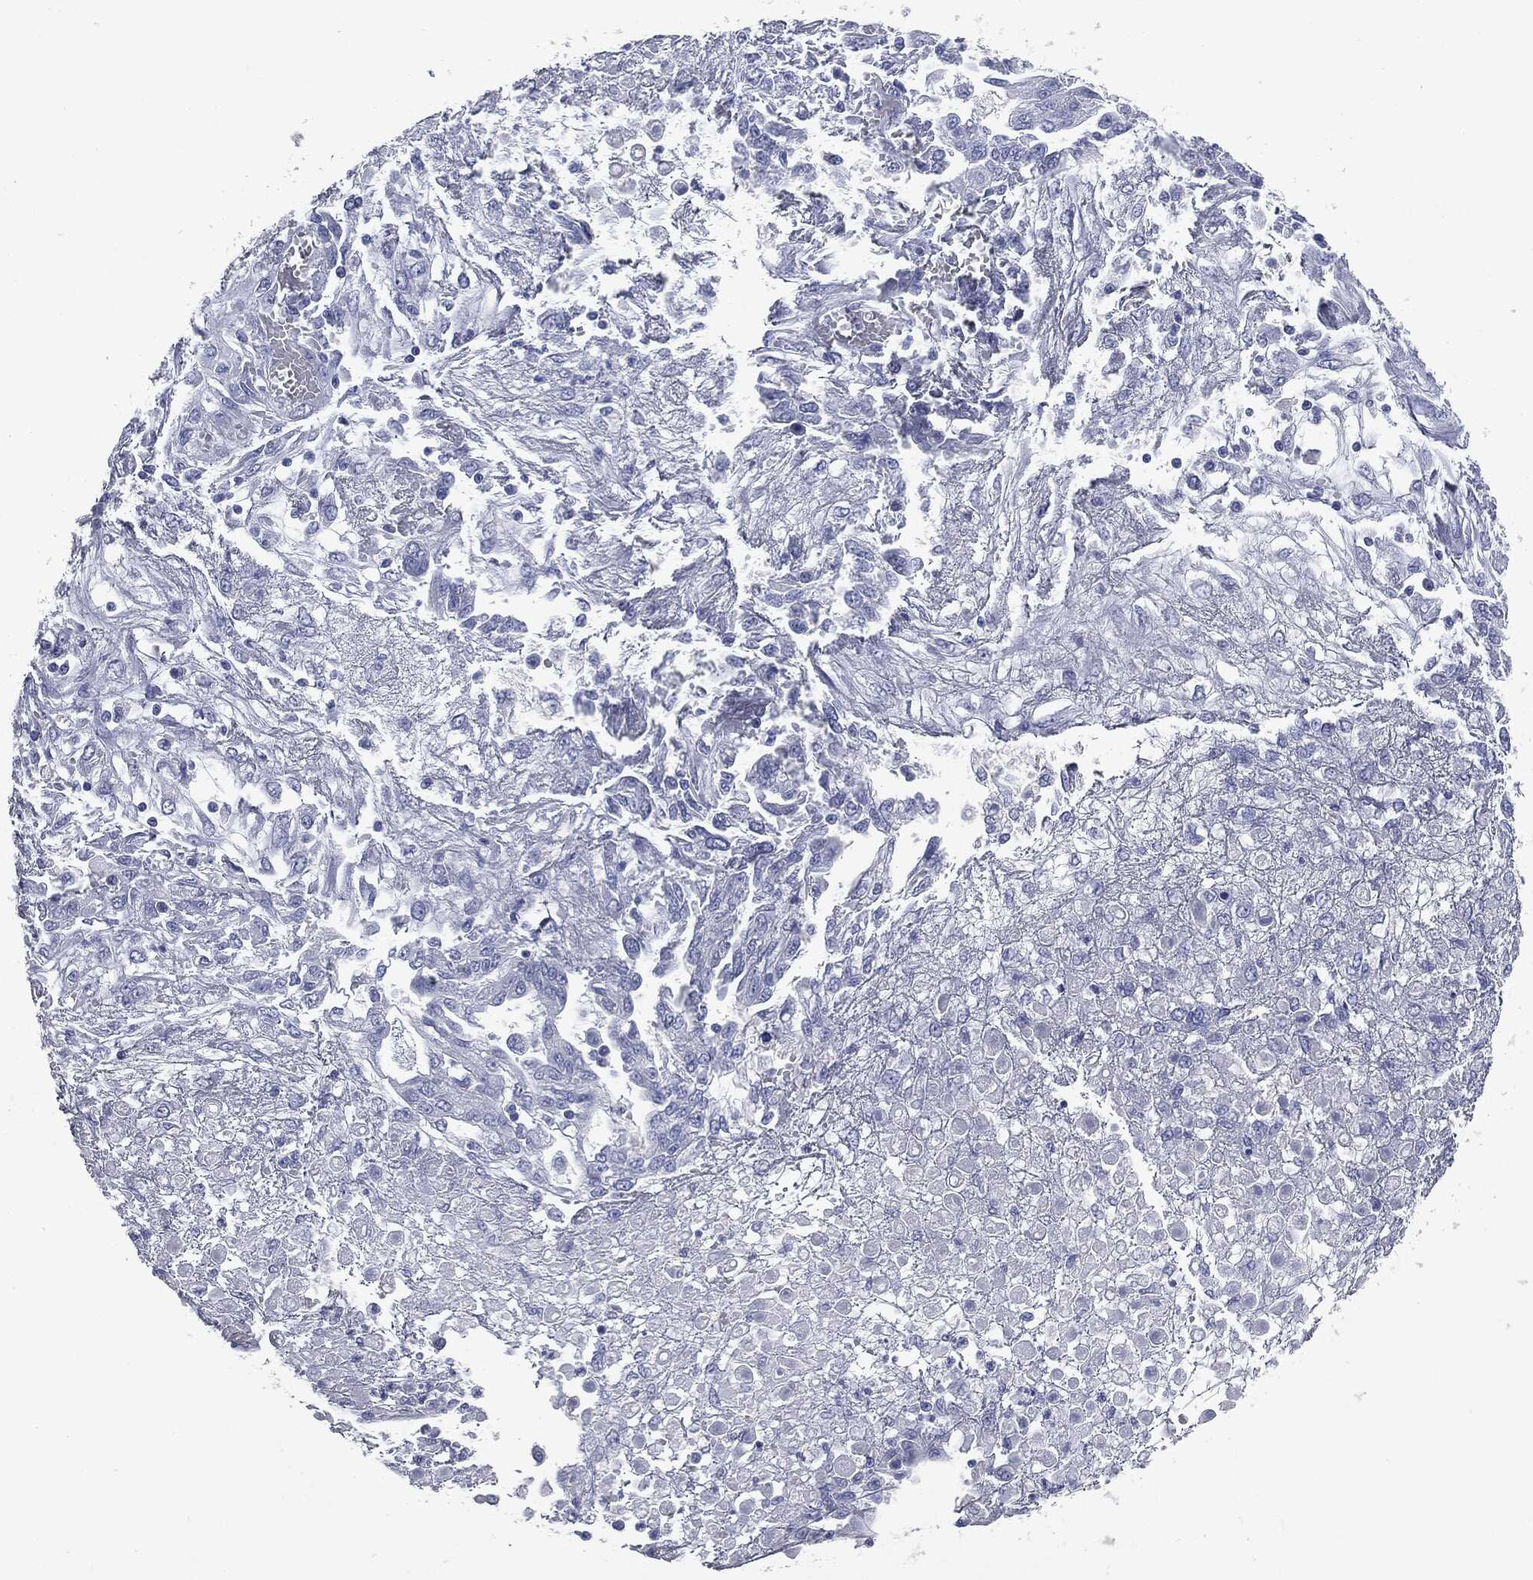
{"staining": {"intensity": "negative", "quantity": "none", "location": "none"}, "tissue": "ovarian cancer", "cell_type": "Tumor cells", "image_type": "cancer", "snomed": [{"axis": "morphology", "description": "Cystadenocarcinoma, serous, NOS"}, {"axis": "topography", "description": "Ovary"}], "caption": "The micrograph shows no staining of tumor cells in serous cystadenocarcinoma (ovarian). (Immunohistochemistry (ihc), brightfield microscopy, high magnification).", "gene": "ATP2A1", "patient": {"sex": "female", "age": 67}}